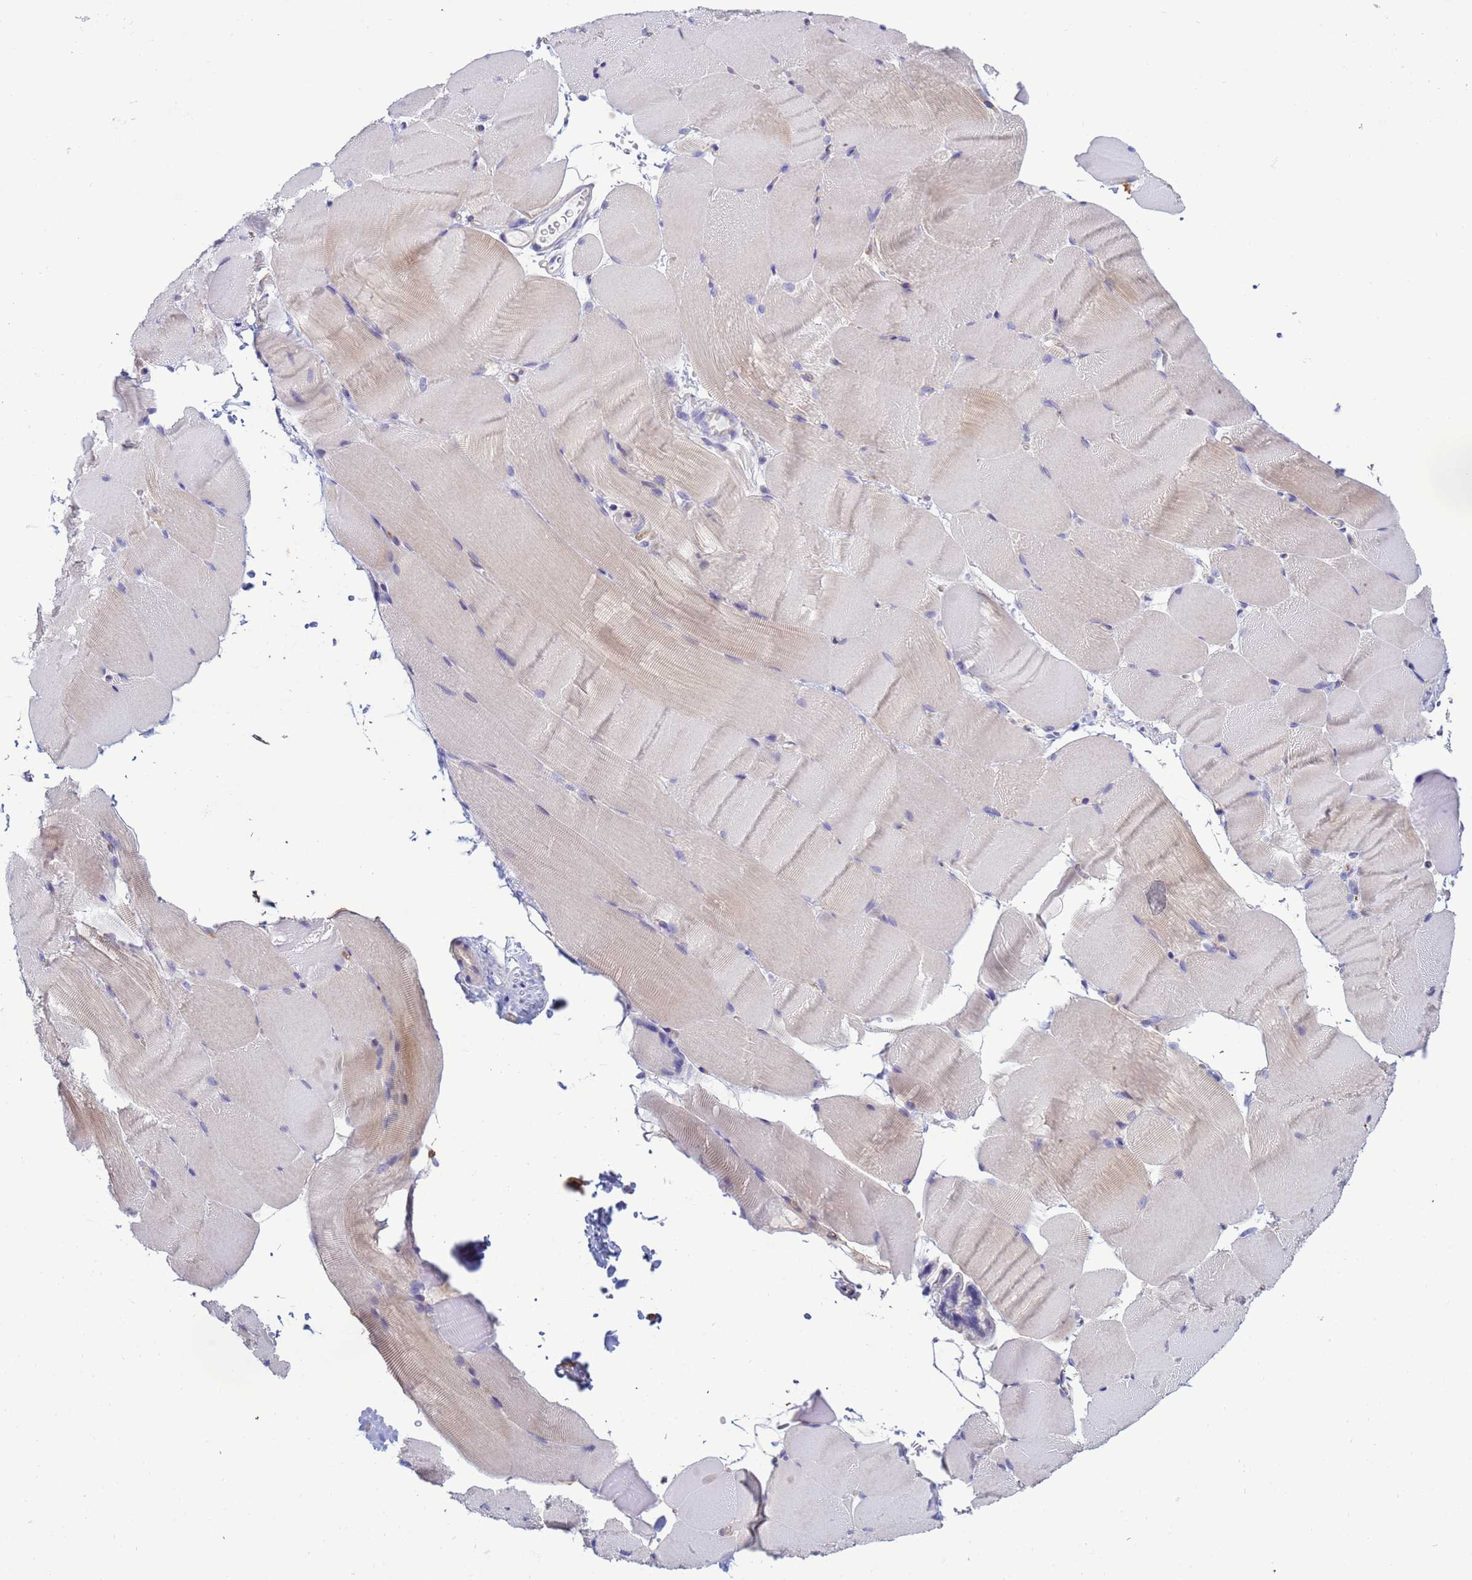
{"staining": {"intensity": "weak", "quantity": "<25%", "location": "cytoplasmic/membranous"}, "tissue": "skeletal muscle", "cell_type": "Myocytes", "image_type": "normal", "snomed": [{"axis": "morphology", "description": "Normal tissue, NOS"}, {"axis": "topography", "description": "Skeletal muscle"}, {"axis": "topography", "description": "Parathyroid gland"}], "caption": "This is a image of IHC staining of normal skeletal muscle, which shows no expression in myocytes. Nuclei are stained in blue.", "gene": "TRPC6", "patient": {"sex": "female", "age": 37}}